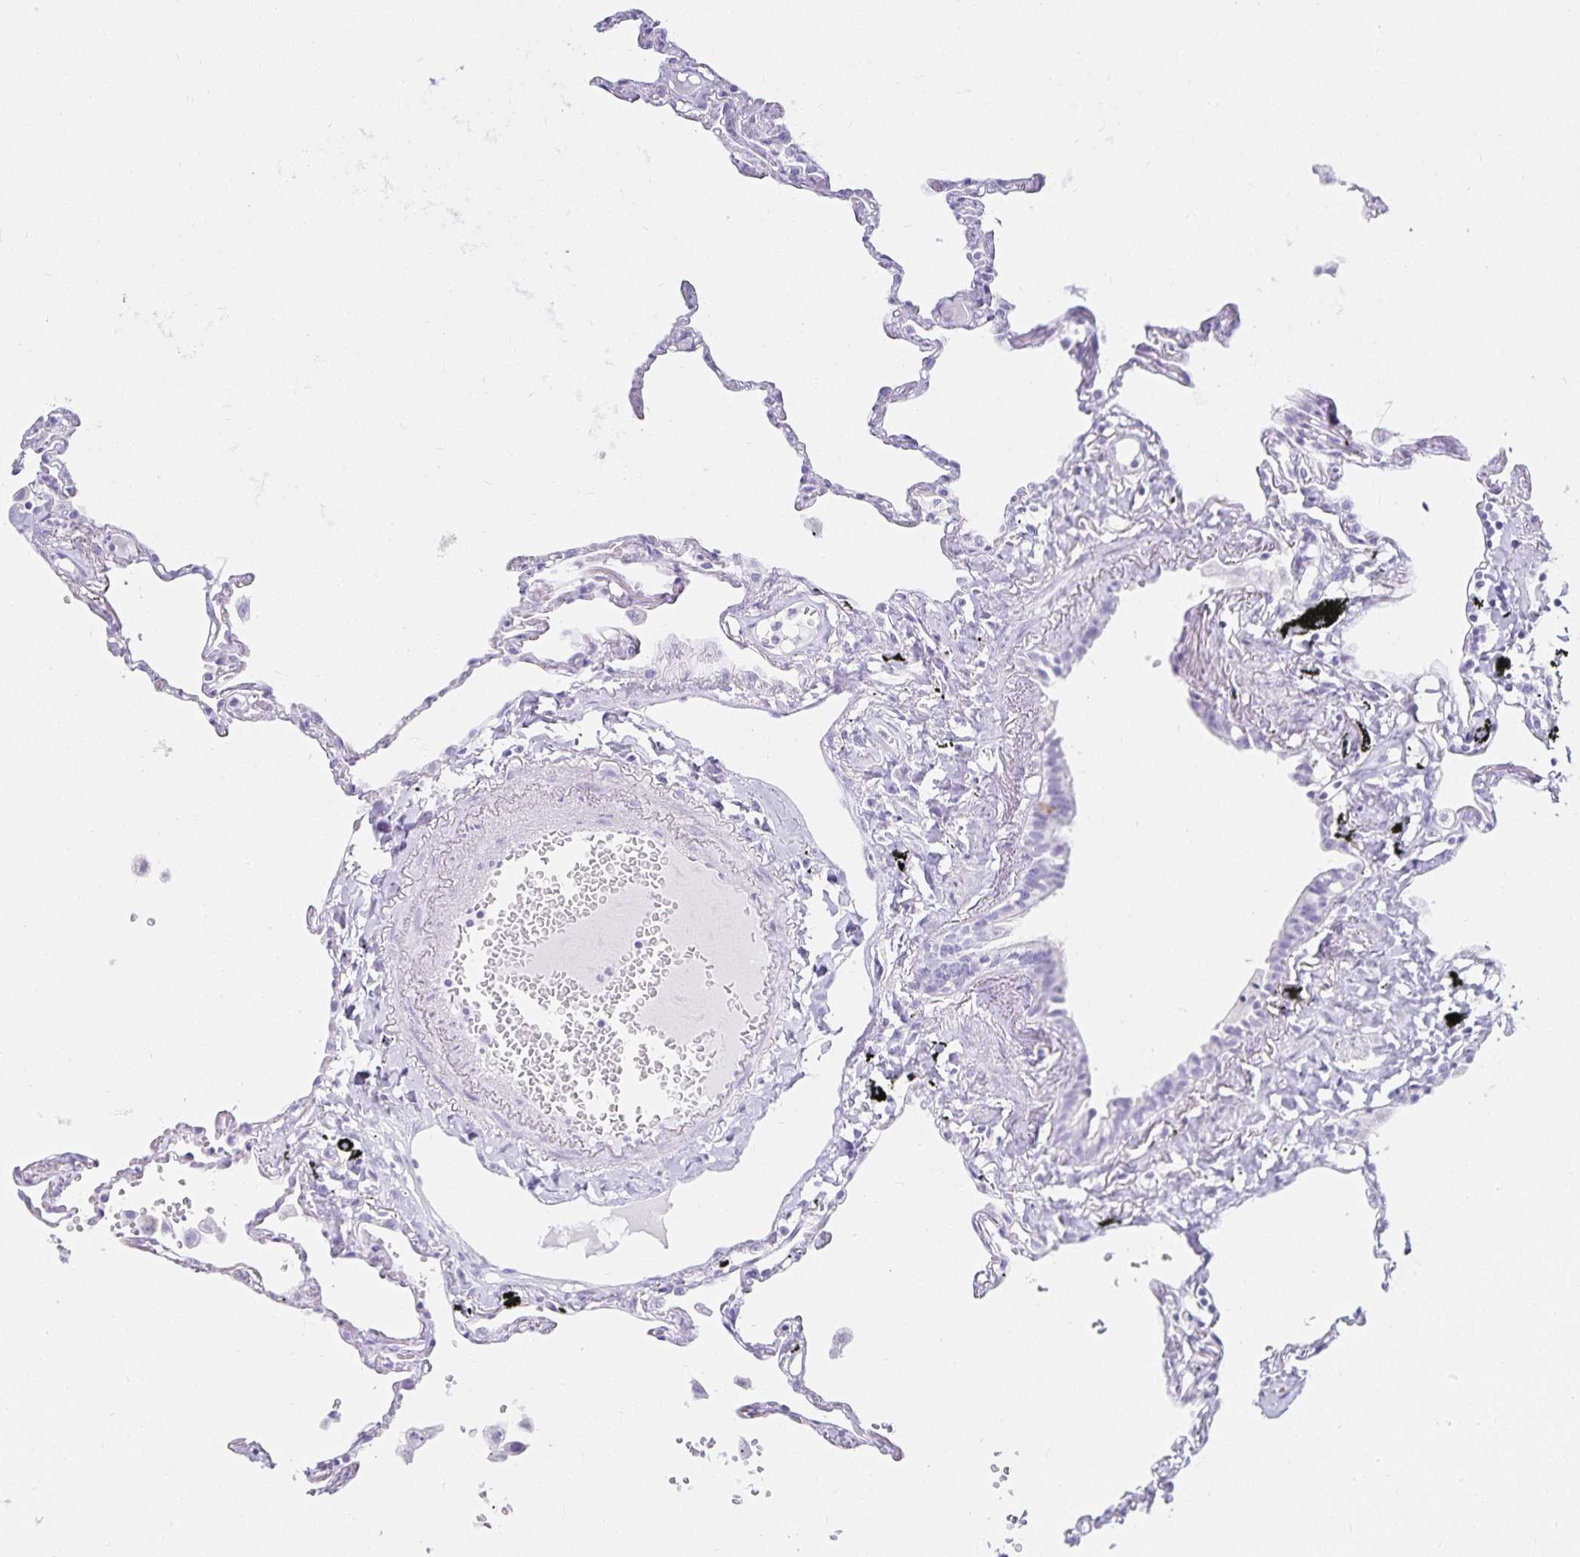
{"staining": {"intensity": "negative", "quantity": "none", "location": "none"}, "tissue": "lung", "cell_type": "Alveolar cells", "image_type": "normal", "snomed": [{"axis": "morphology", "description": "Normal tissue, NOS"}, {"axis": "topography", "description": "Lung"}], "caption": "Benign lung was stained to show a protein in brown. There is no significant staining in alveolar cells.", "gene": "GP2", "patient": {"sex": "female", "age": 67}}